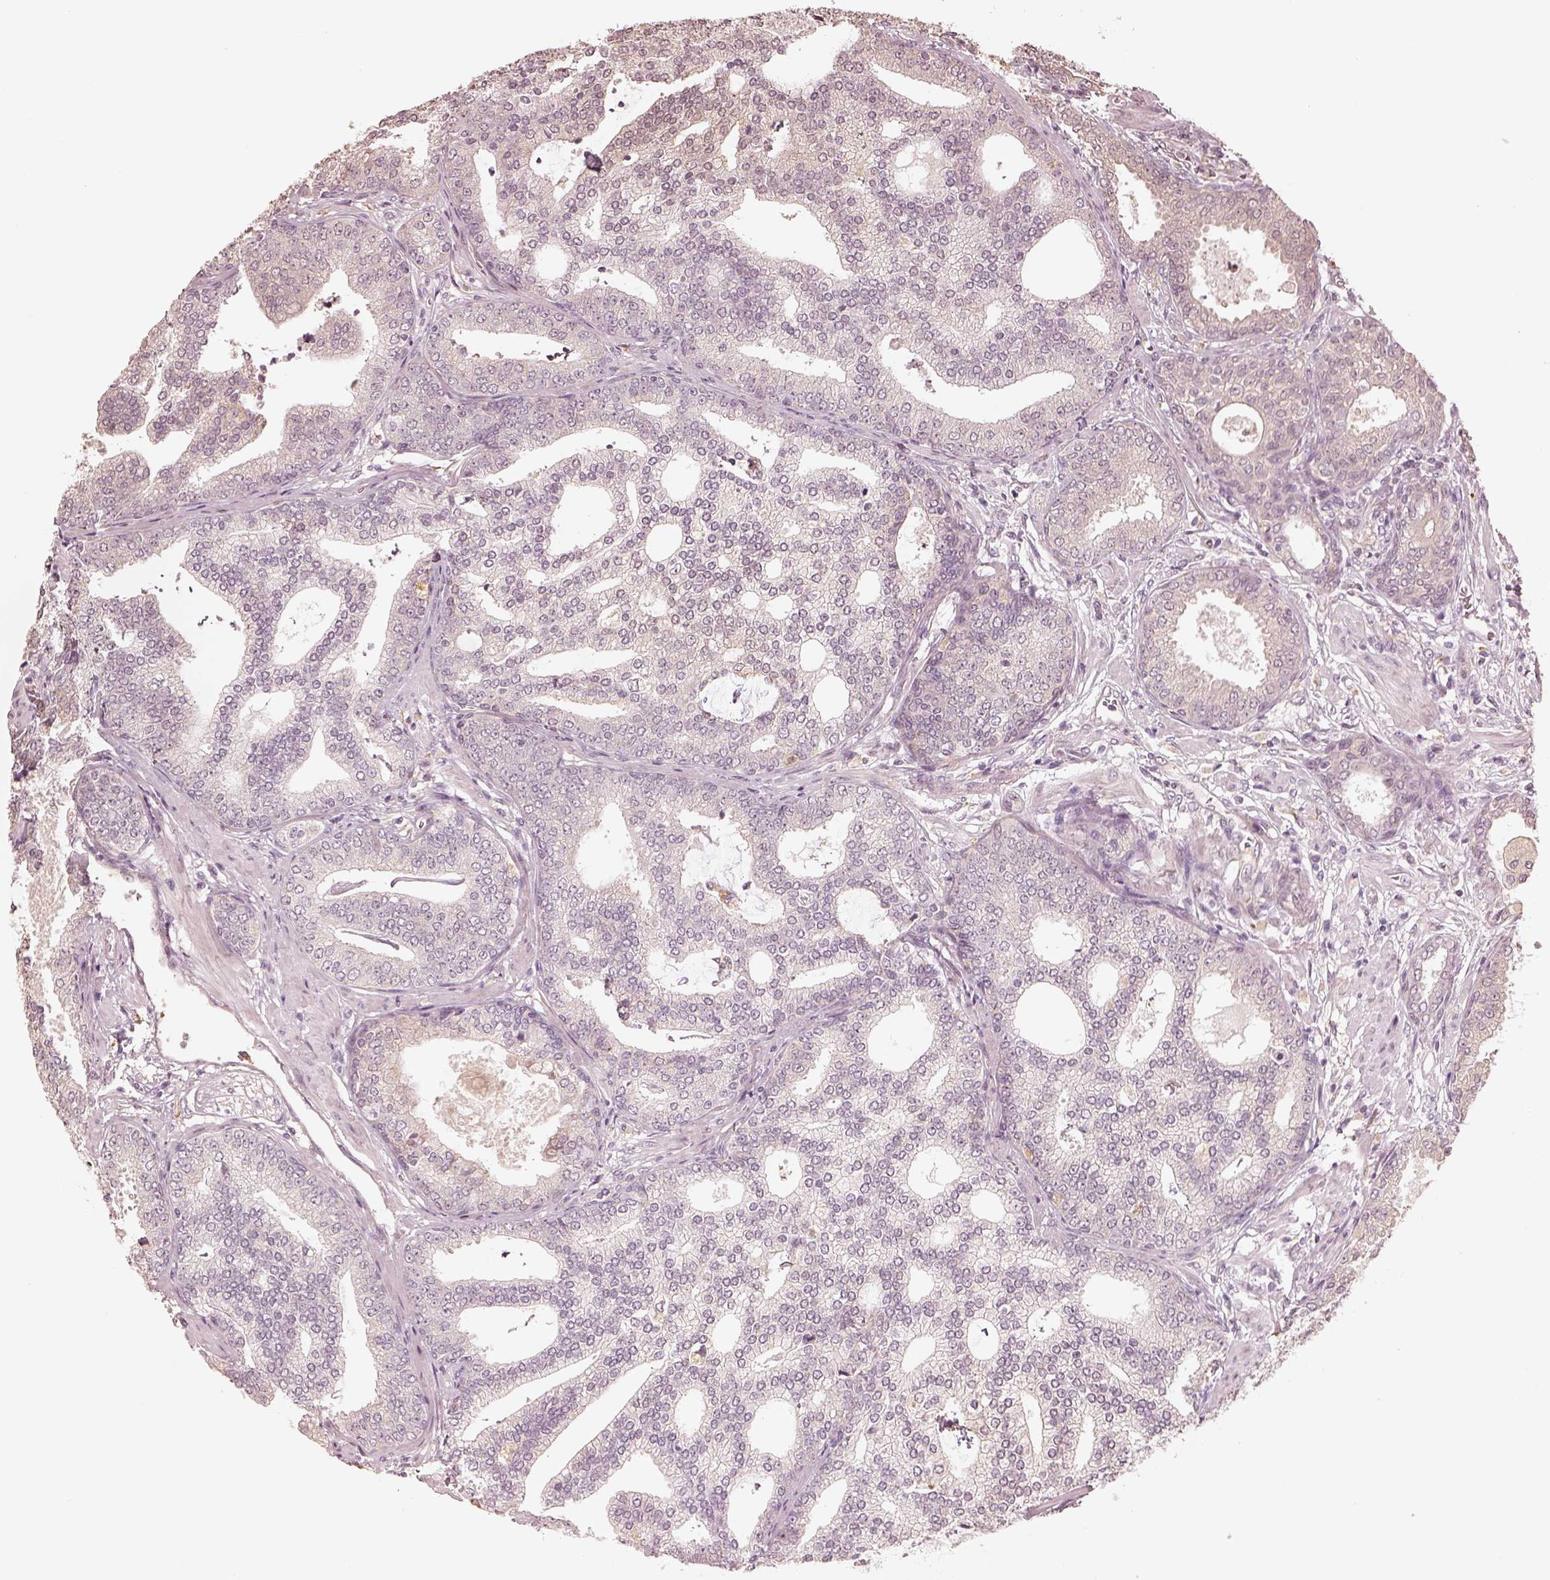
{"staining": {"intensity": "negative", "quantity": "none", "location": "none"}, "tissue": "prostate cancer", "cell_type": "Tumor cells", "image_type": "cancer", "snomed": [{"axis": "morphology", "description": "Adenocarcinoma, NOS"}, {"axis": "topography", "description": "Prostate"}], "caption": "DAB (3,3'-diaminobenzidine) immunohistochemical staining of prostate cancer reveals no significant positivity in tumor cells.", "gene": "CRB1", "patient": {"sex": "male", "age": 64}}